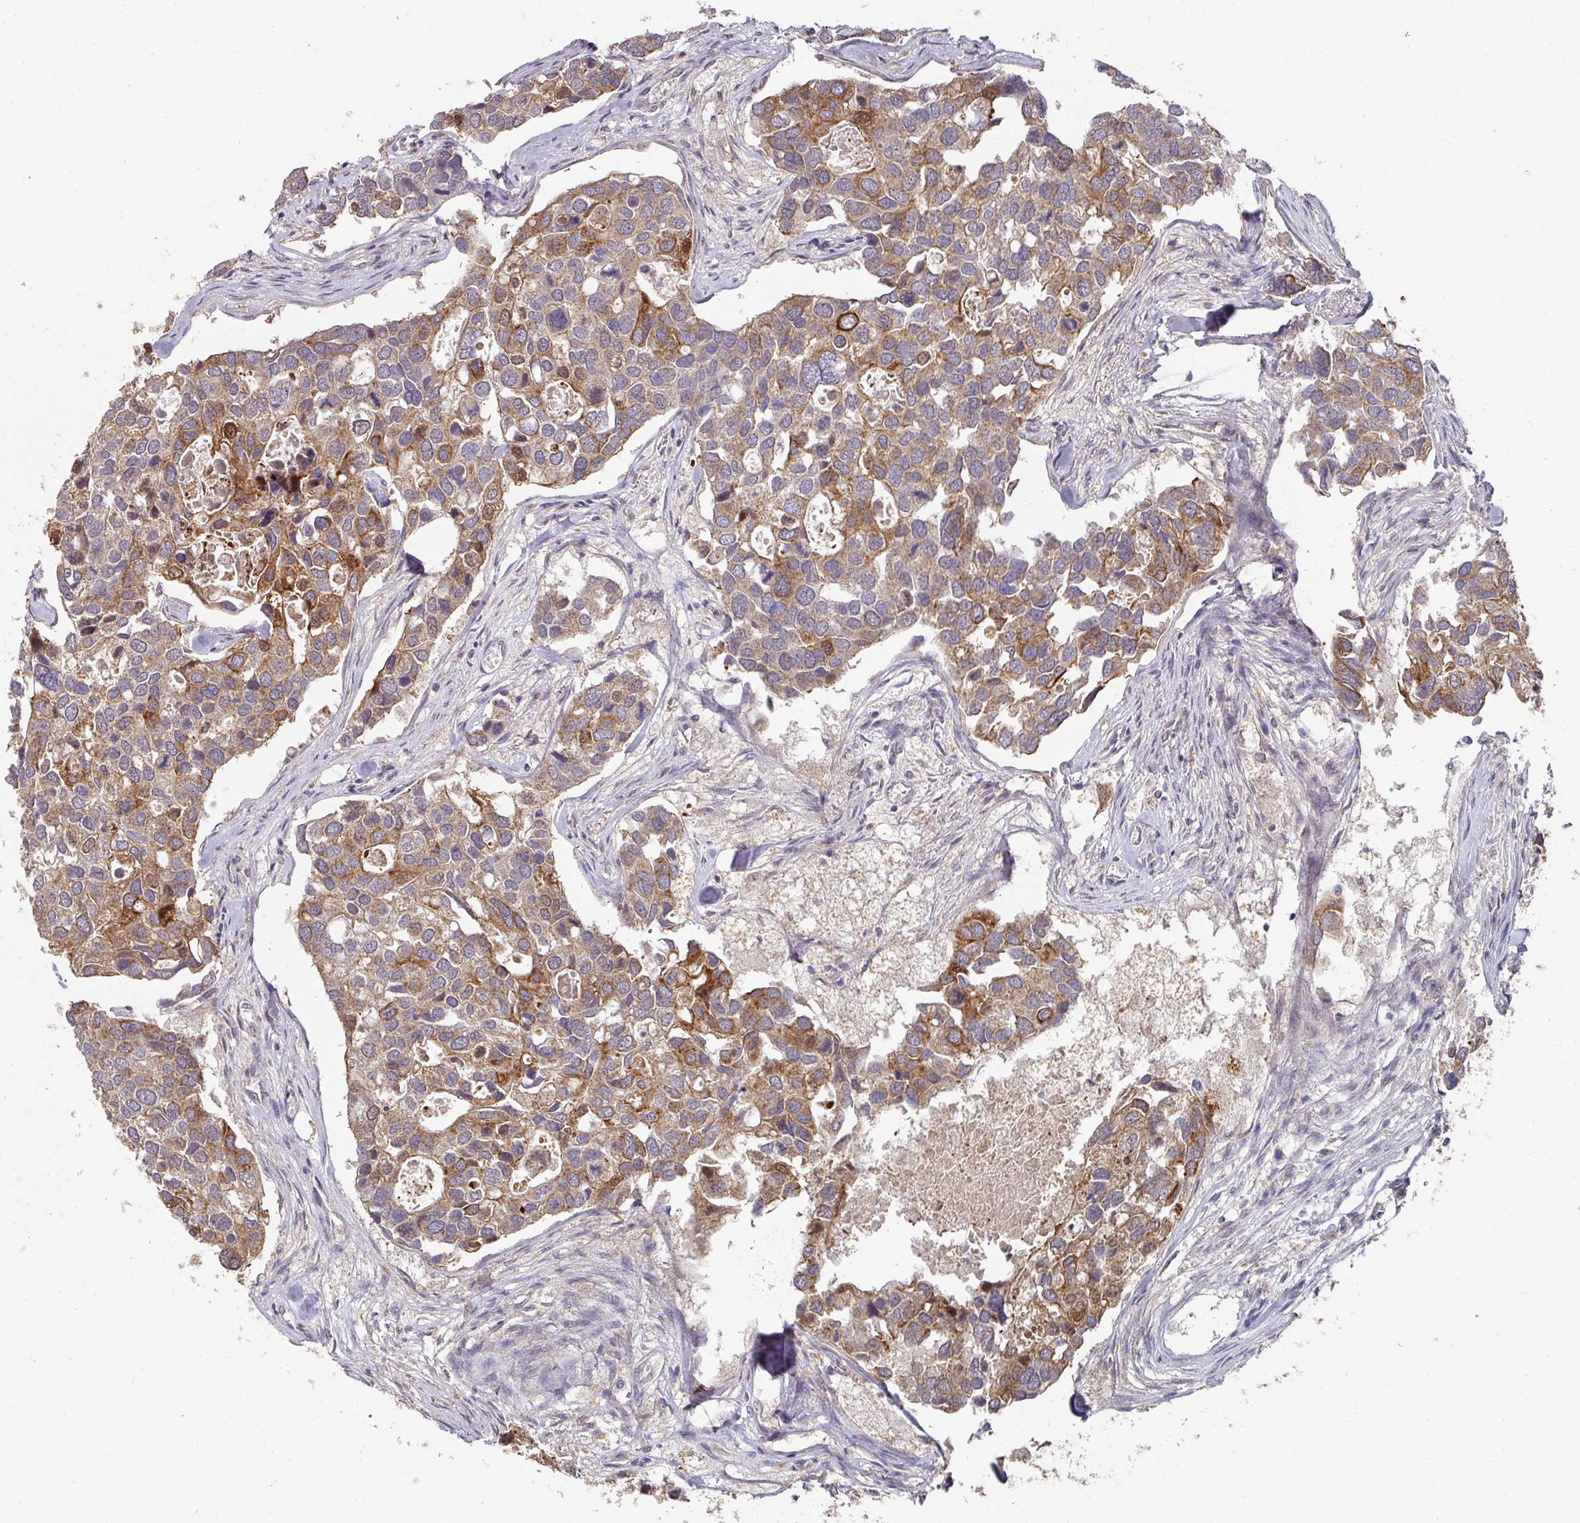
{"staining": {"intensity": "moderate", "quantity": ">75%", "location": "cytoplasmic/membranous"}, "tissue": "breast cancer", "cell_type": "Tumor cells", "image_type": "cancer", "snomed": [{"axis": "morphology", "description": "Duct carcinoma"}, {"axis": "topography", "description": "Breast"}], "caption": "Immunohistochemistry image of breast invasive ductal carcinoma stained for a protein (brown), which reveals medium levels of moderate cytoplasmic/membranous staining in approximately >75% of tumor cells.", "gene": "EXTL3", "patient": {"sex": "female", "age": 83}}